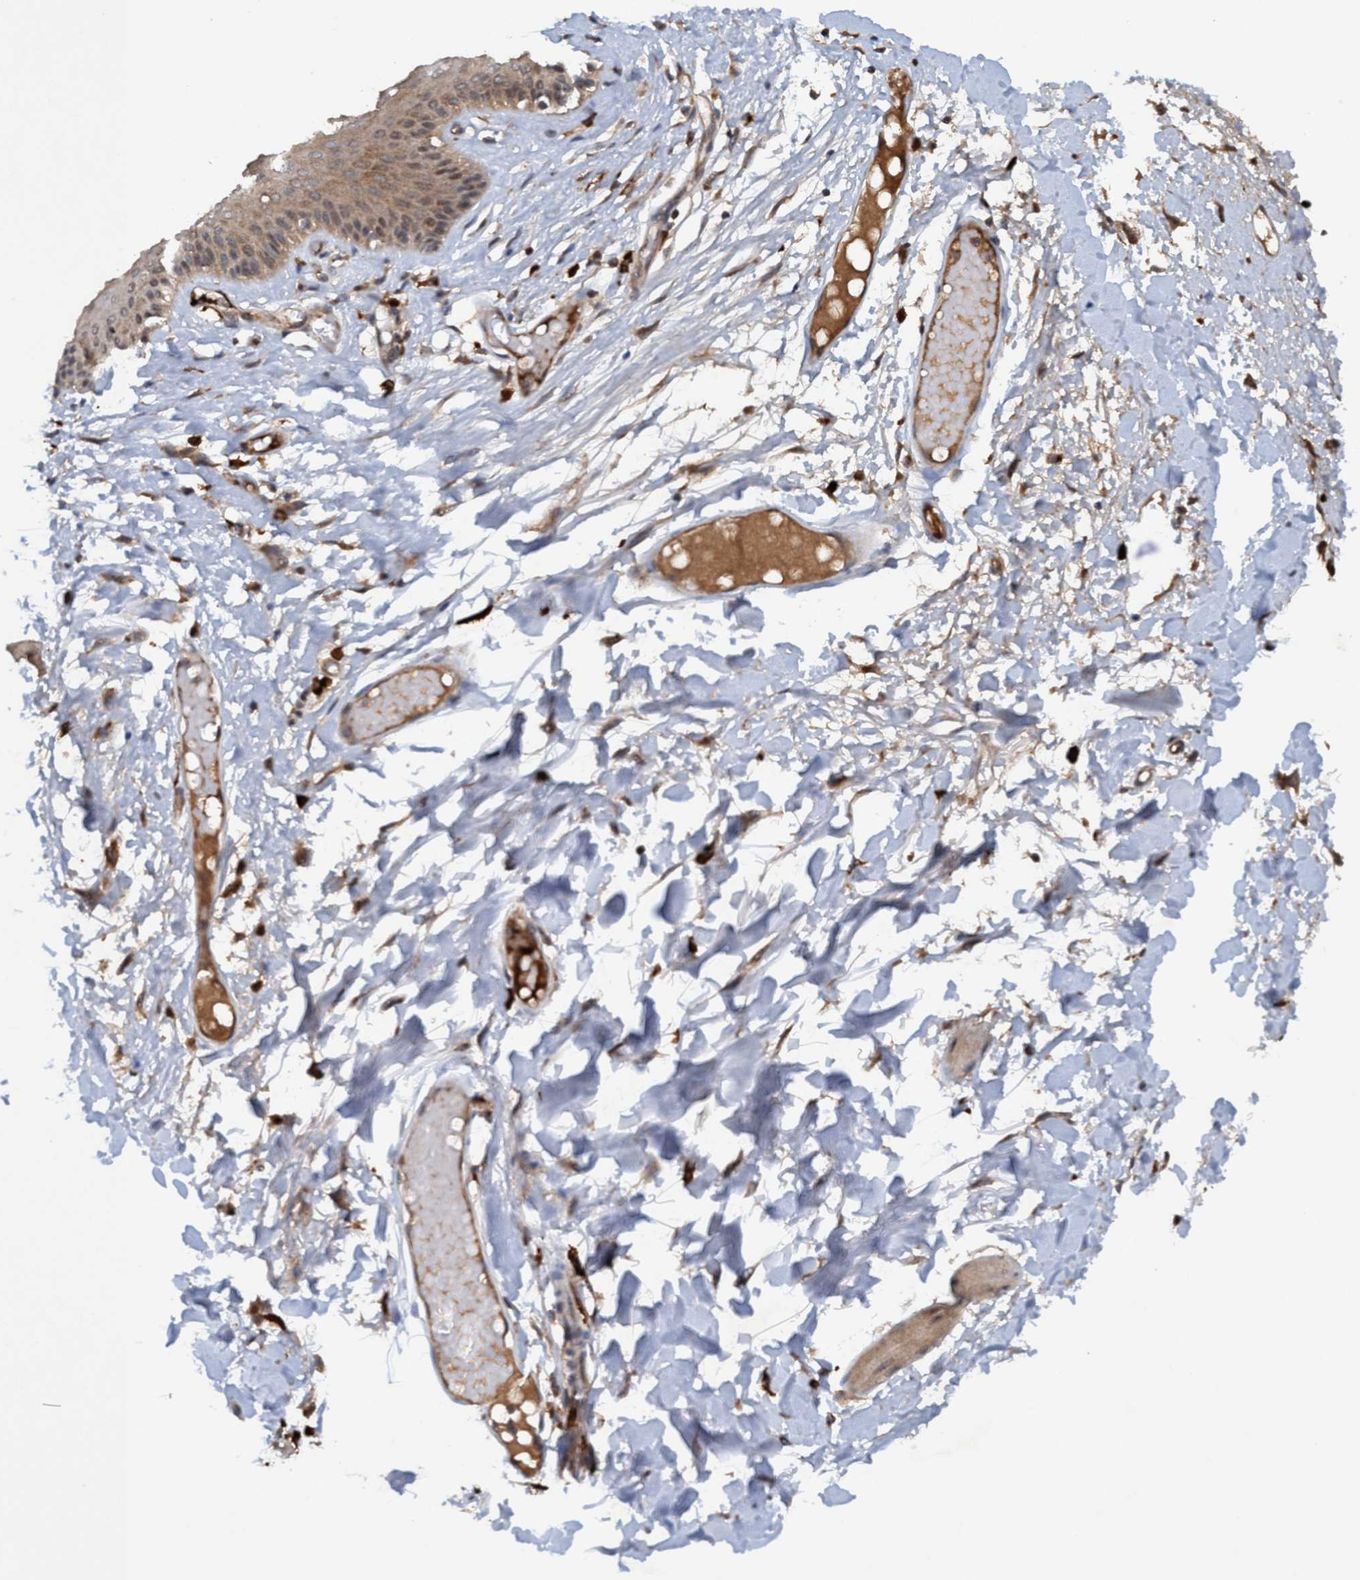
{"staining": {"intensity": "moderate", "quantity": ">75%", "location": "cytoplasmic/membranous"}, "tissue": "skin", "cell_type": "Epidermal cells", "image_type": "normal", "snomed": [{"axis": "morphology", "description": "Normal tissue, NOS"}, {"axis": "topography", "description": "Vulva"}], "caption": "The photomicrograph shows a brown stain indicating the presence of a protein in the cytoplasmic/membranous of epidermal cells in skin.", "gene": "TRIM65", "patient": {"sex": "female", "age": 73}}